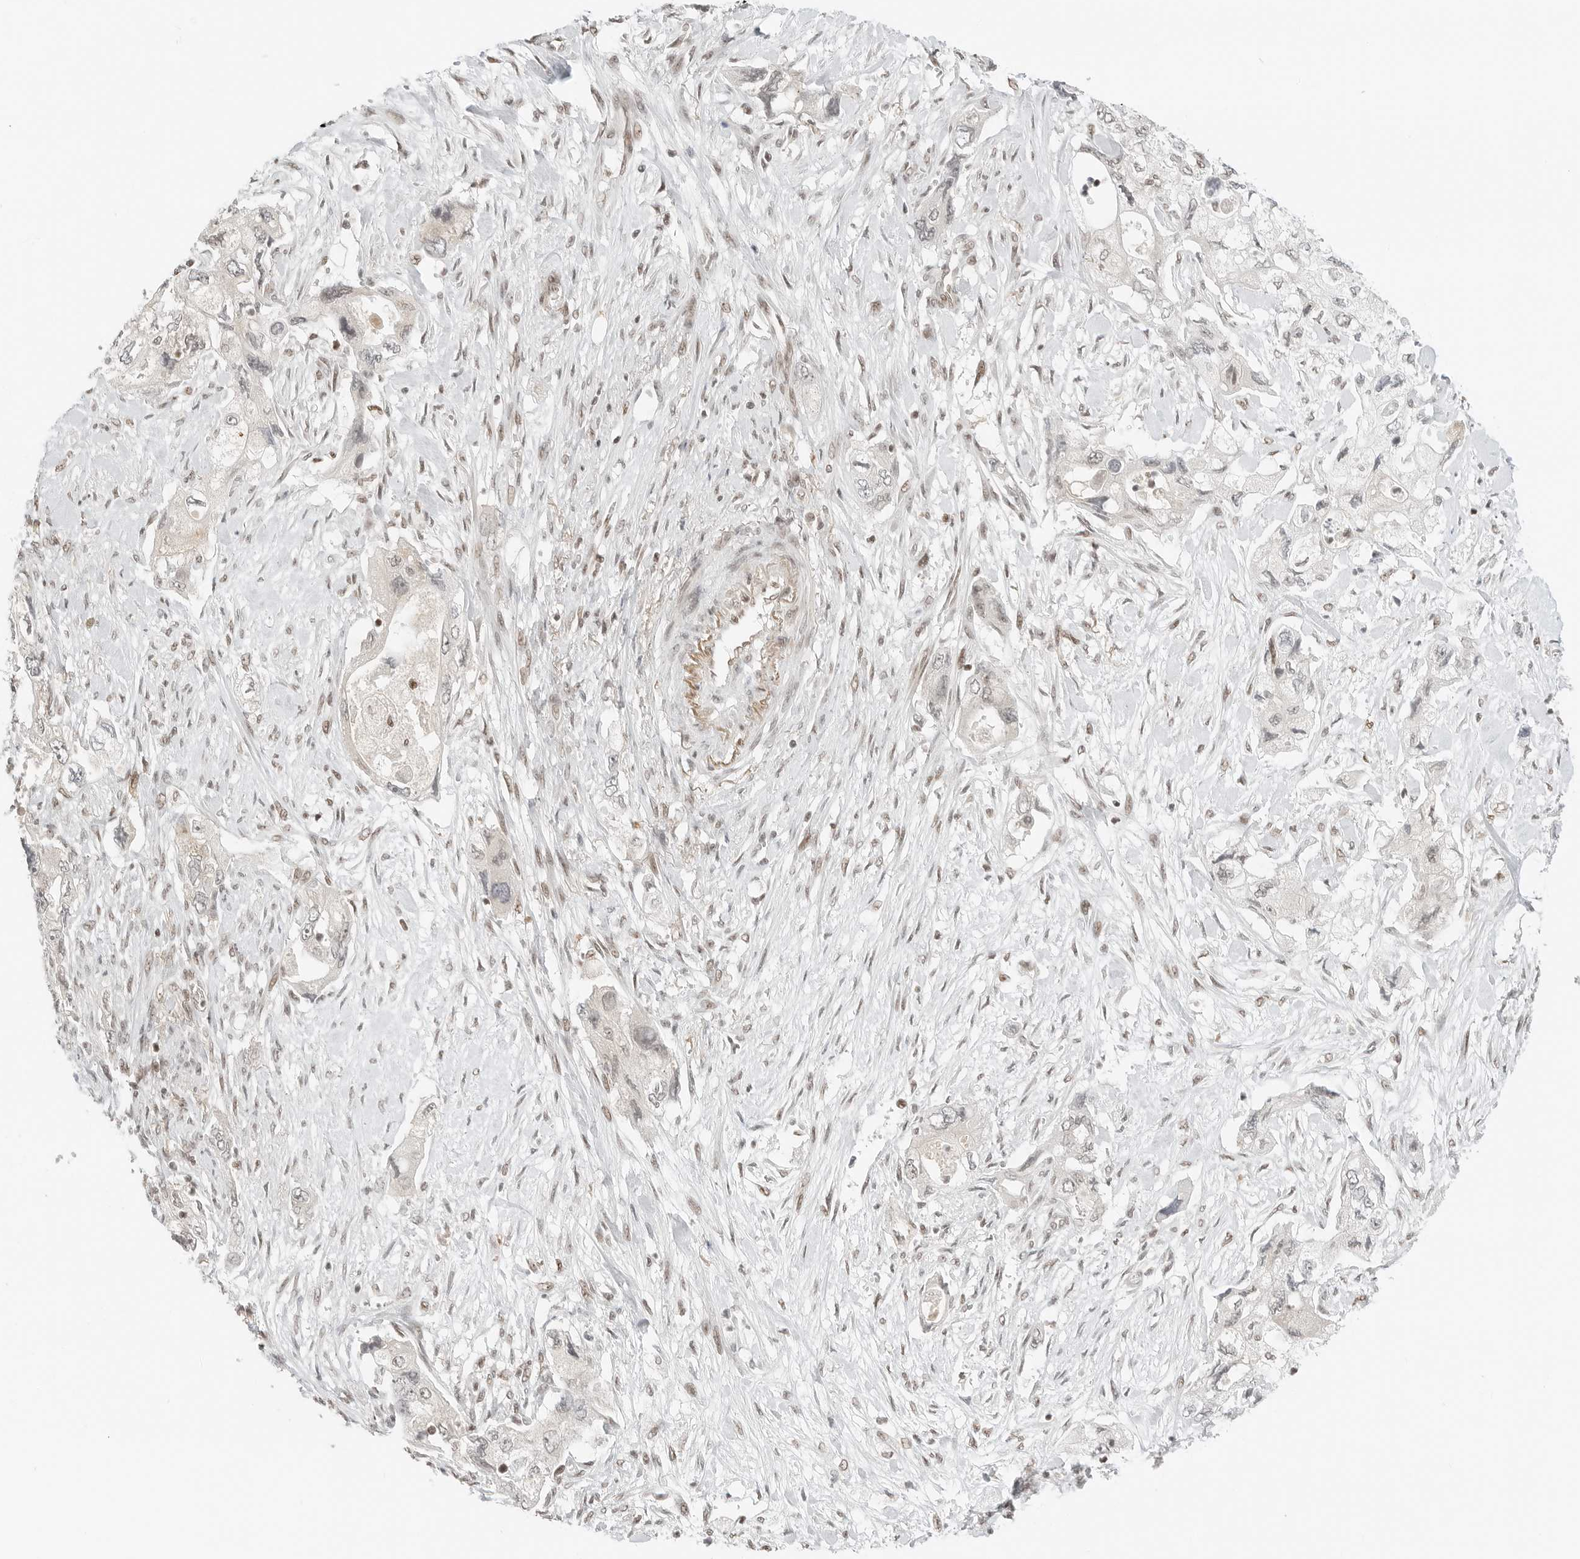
{"staining": {"intensity": "negative", "quantity": "none", "location": "none"}, "tissue": "pancreatic cancer", "cell_type": "Tumor cells", "image_type": "cancer", "snomed": [{"axis": "morphology", "description": "Adenocarcinoma, NOS"}, {"axis": "topography", "description": "Pancreas"}], "caption": "A photomicrograph of pancreatic cancer (adenocarcinoma) stained for a protein reveals no brown staining in tumor cells. Nuclei are stained in blue.", "gene": "CRTC2", "patient": {"sex": "female", "age": 73}}